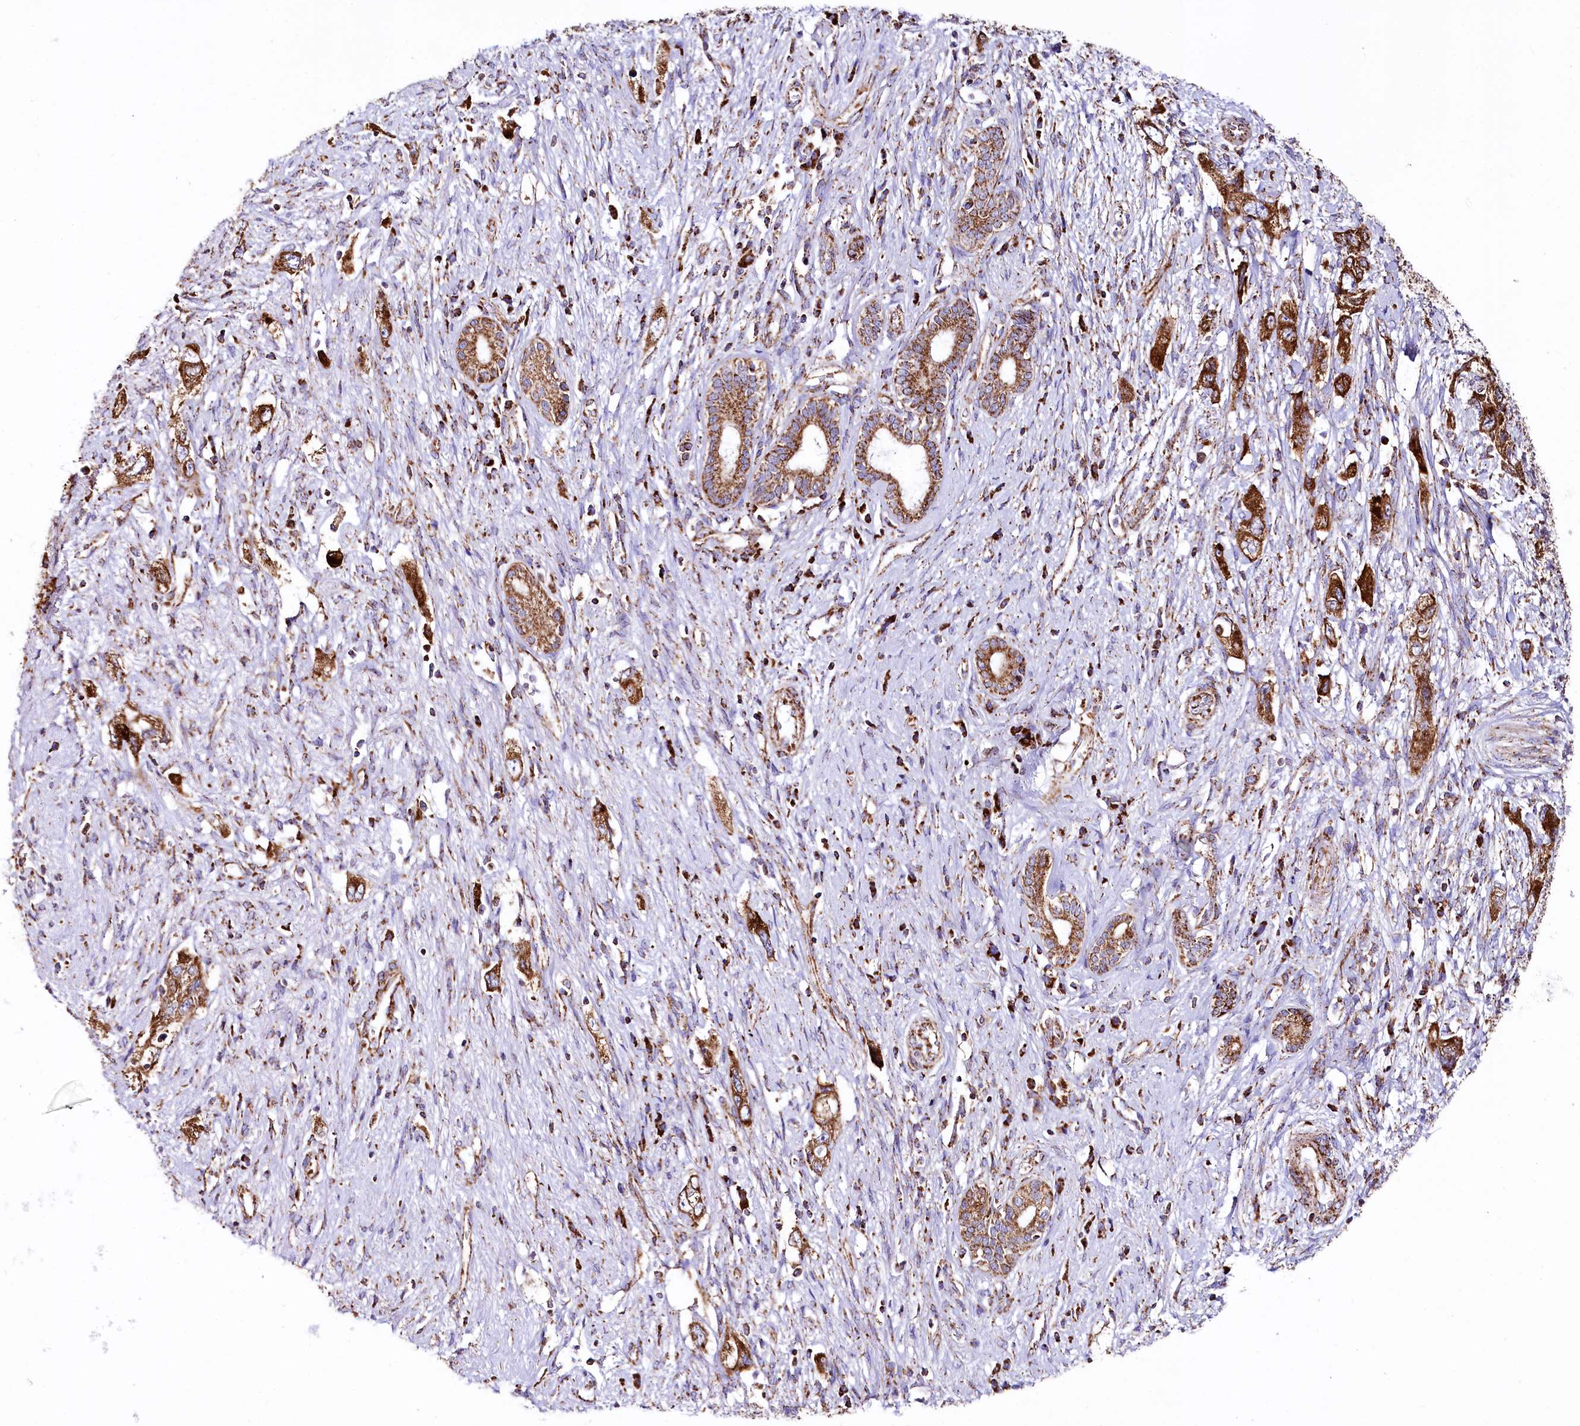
{"staining": {"intensity": "strong", "quantity": ">75%", "location": "cytoplasmic/membranous"}, "tissue": "pancreatic cancer", "cell_type": "Tumor cells", "image_type": "cancer", "snomed": [{"axis": "morphology", "description": "Adenocarcinoma, NOS"}, {"axis": "topography", "description": "Pancreas"}], "caption": "Pancreatic adenocarcinoma stained with a protein marker displays strong staining in tumor cells.", "gene": "APLP2", "patient": {"sex": "female", "age": 73}}